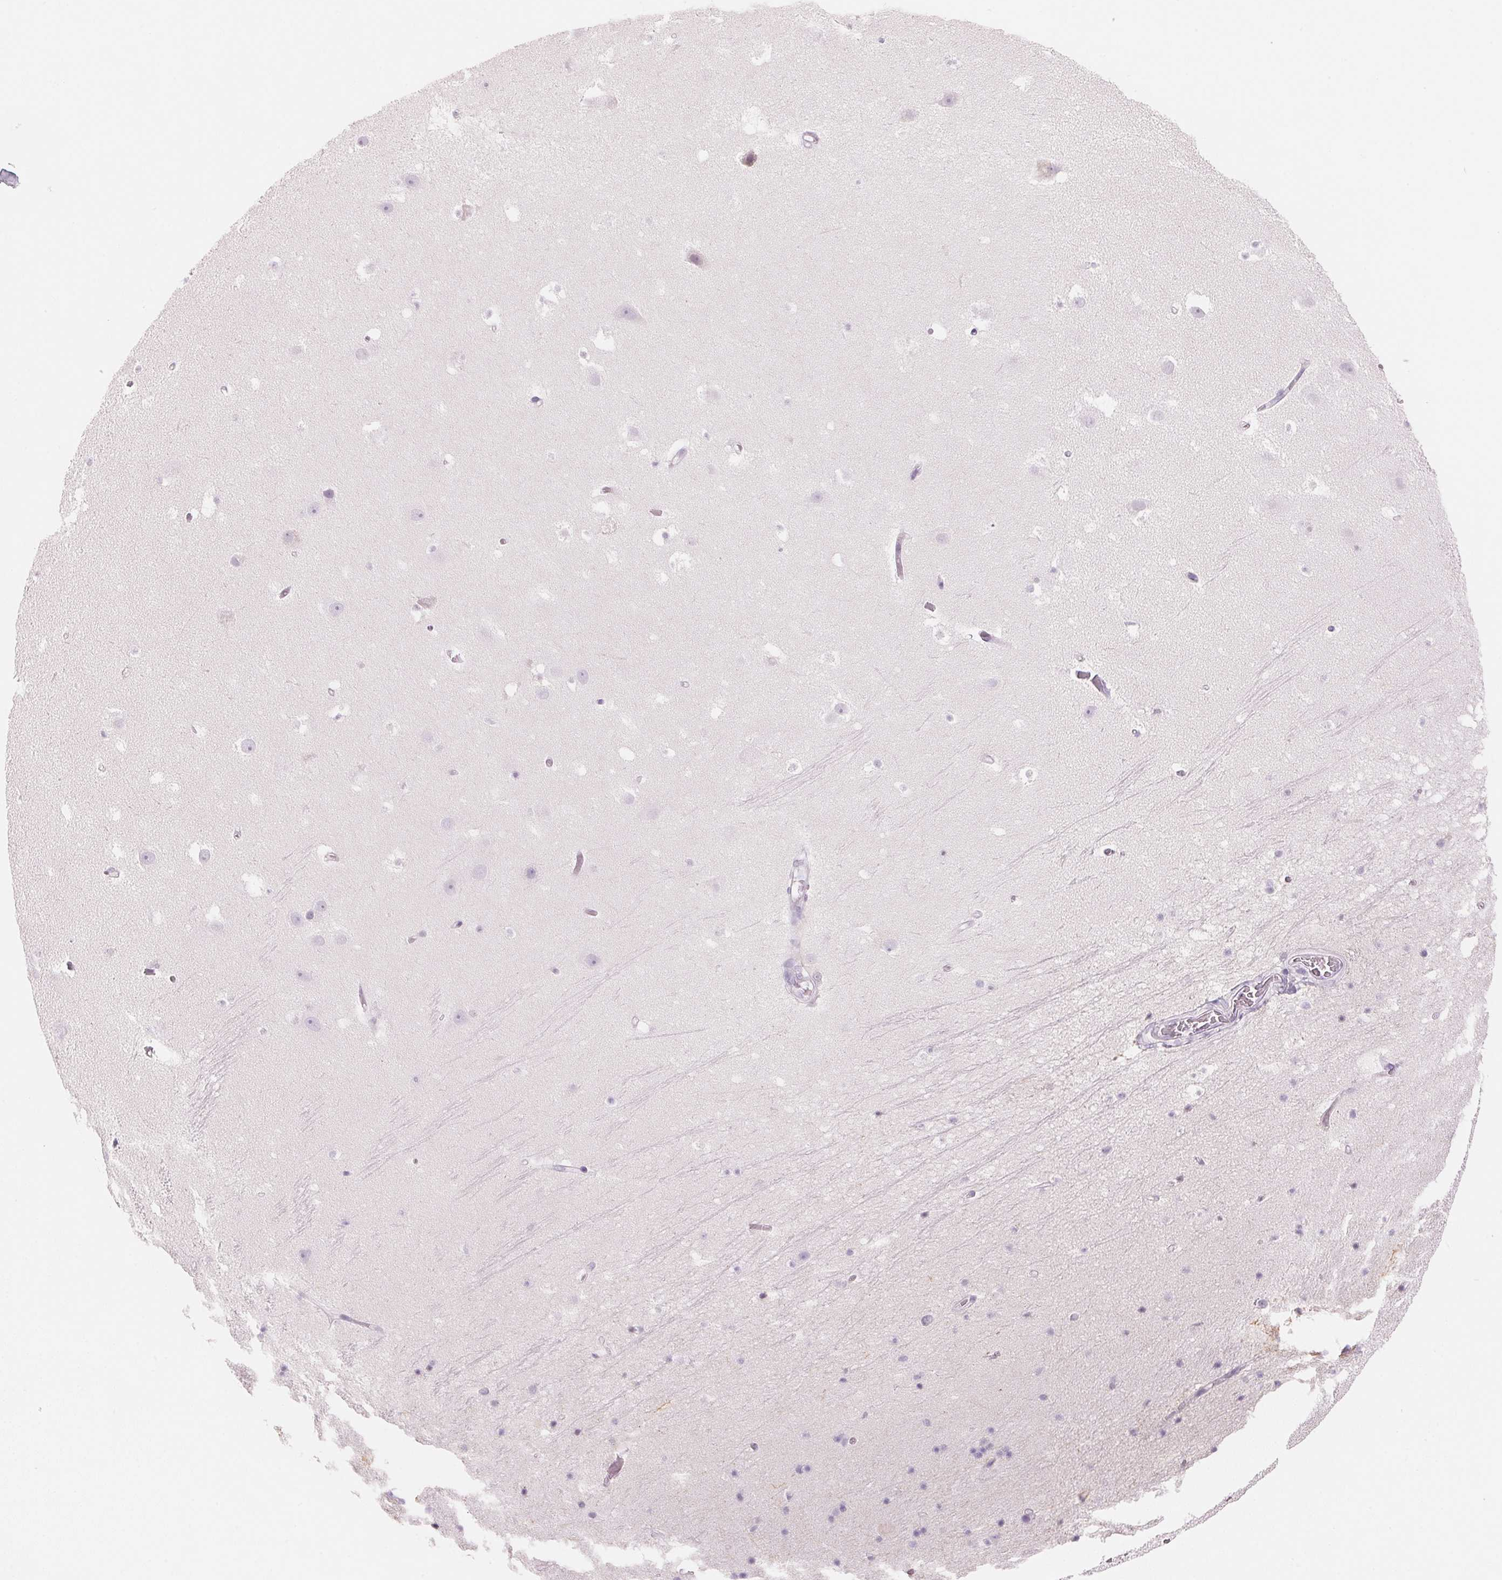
{"staining": {"intensity": "negative", "quantity": "none", "location": "none"}, "tissue": "hippocampus", "cell_type": "Glial cells", "image_type": "normal", "snomed": [{"axis": "morphology", "description": "Normal tissue, NOS"}, {"axis": "topography", "description": "Hippocampus"}], "caption": "An immunohistochemistry (IHC) photomicrograph of unremarkable hippocampus is shown. There is no staining in glial cells of hippocampus.", "gene": "CYP11B1", "patient": {"sex": "male", "age": 26}}